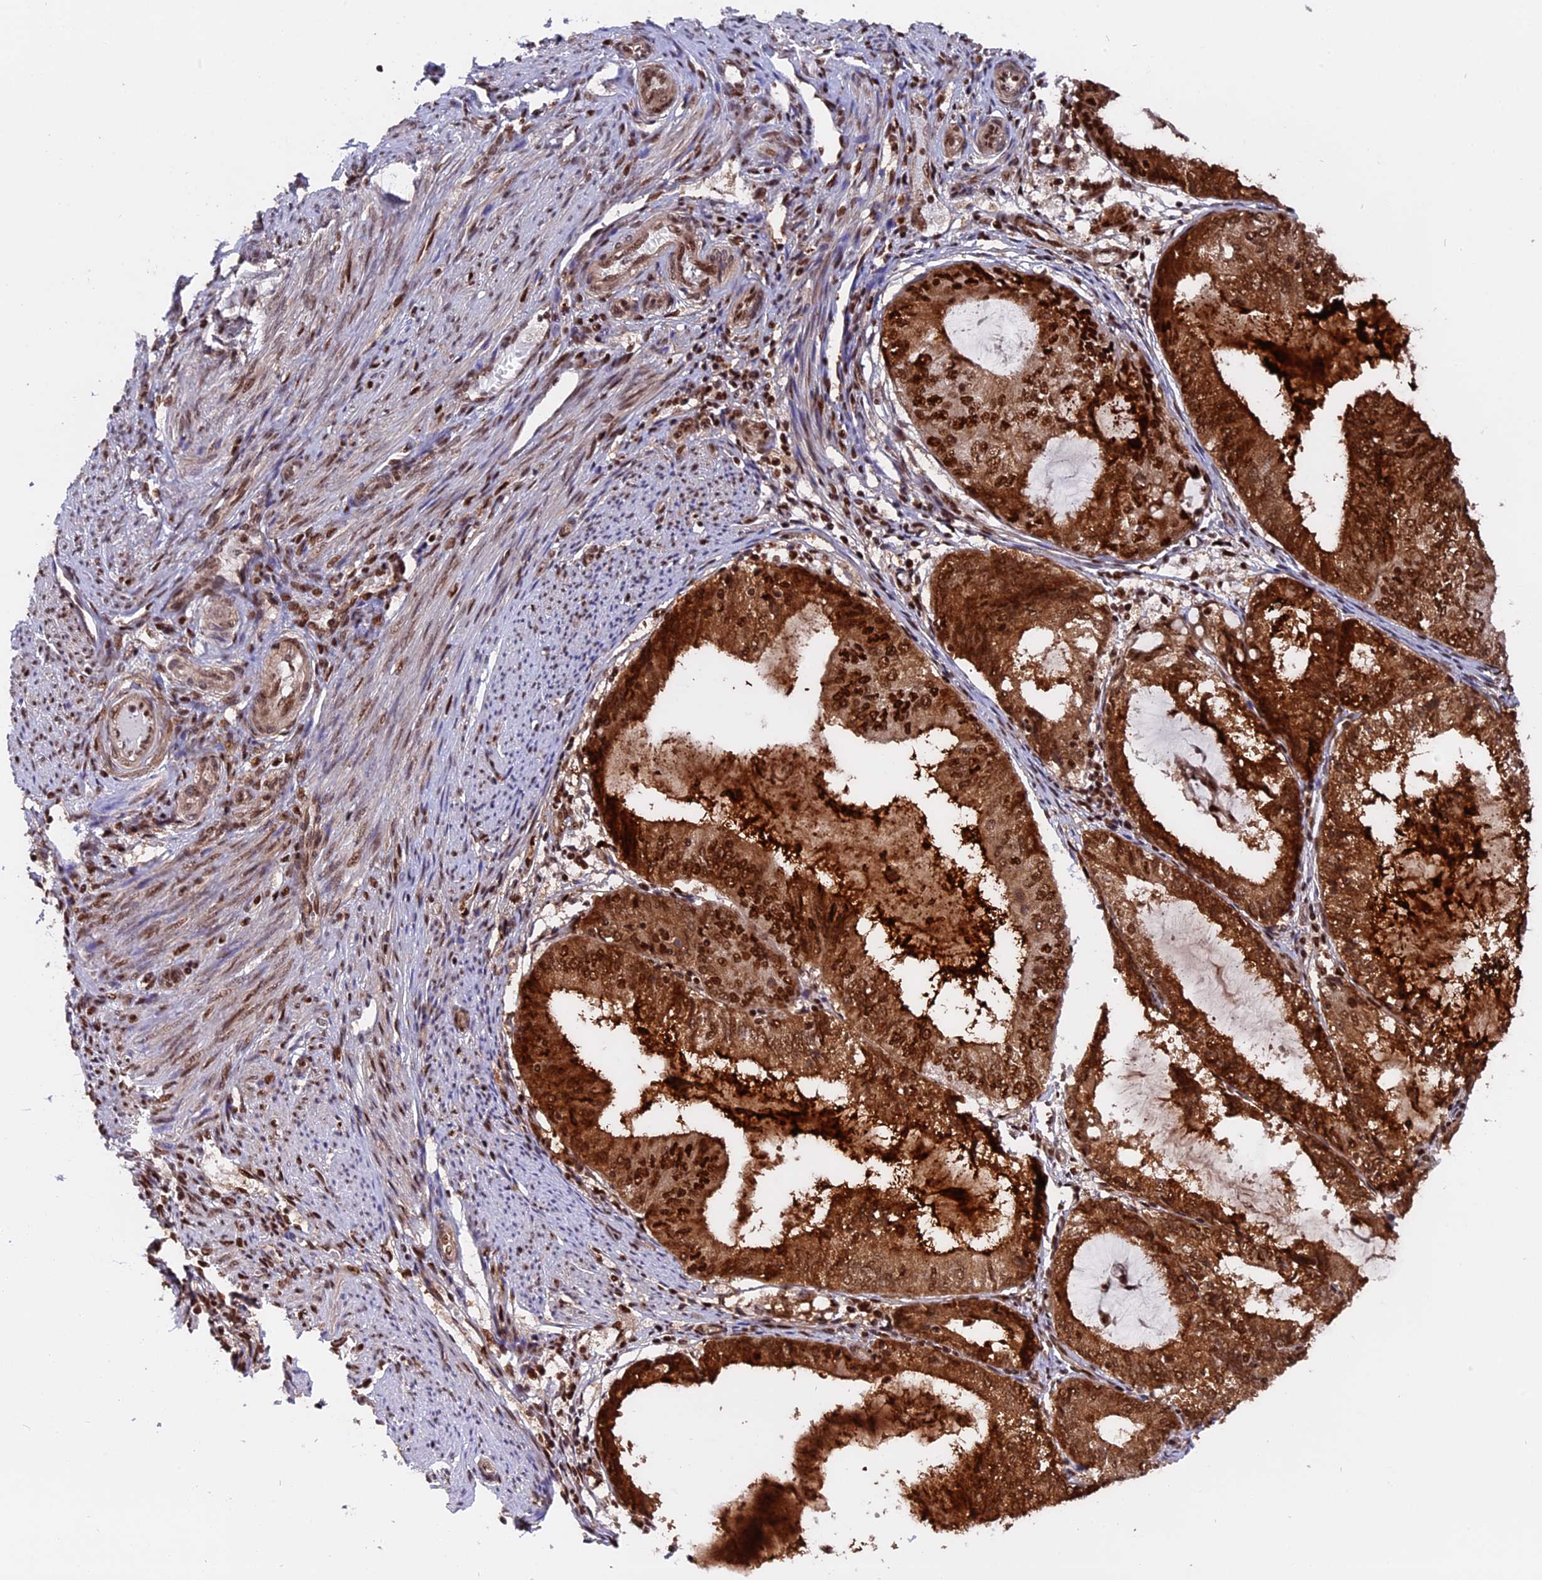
{"staining": {"intensity": "strong", "quantity": ">75%", "location": "cytoplasmic/membranous,nuclear"}, "tissue": "endometrial cancer", "cell_type": "Tumor cells", "image_type": "cancer", "snomed": [{"axis": "morphology", "description": "Adenocarcinoma, NOS"}, {"axis": "topography", "description": "Endometrium"}], "caption": "A micrograph of human endometrial adenocarcinoma stained for a protein shows strong cytoplasmic/membranous and nuclear brown staining in tumor cells. The protein of interest is stained brown, and the nuclei are stained in blue (DAB IHC with brightfield microscopy, high magnification).", "gene": "RAMAC", "patient": {"sex": "female", "age": 81}}